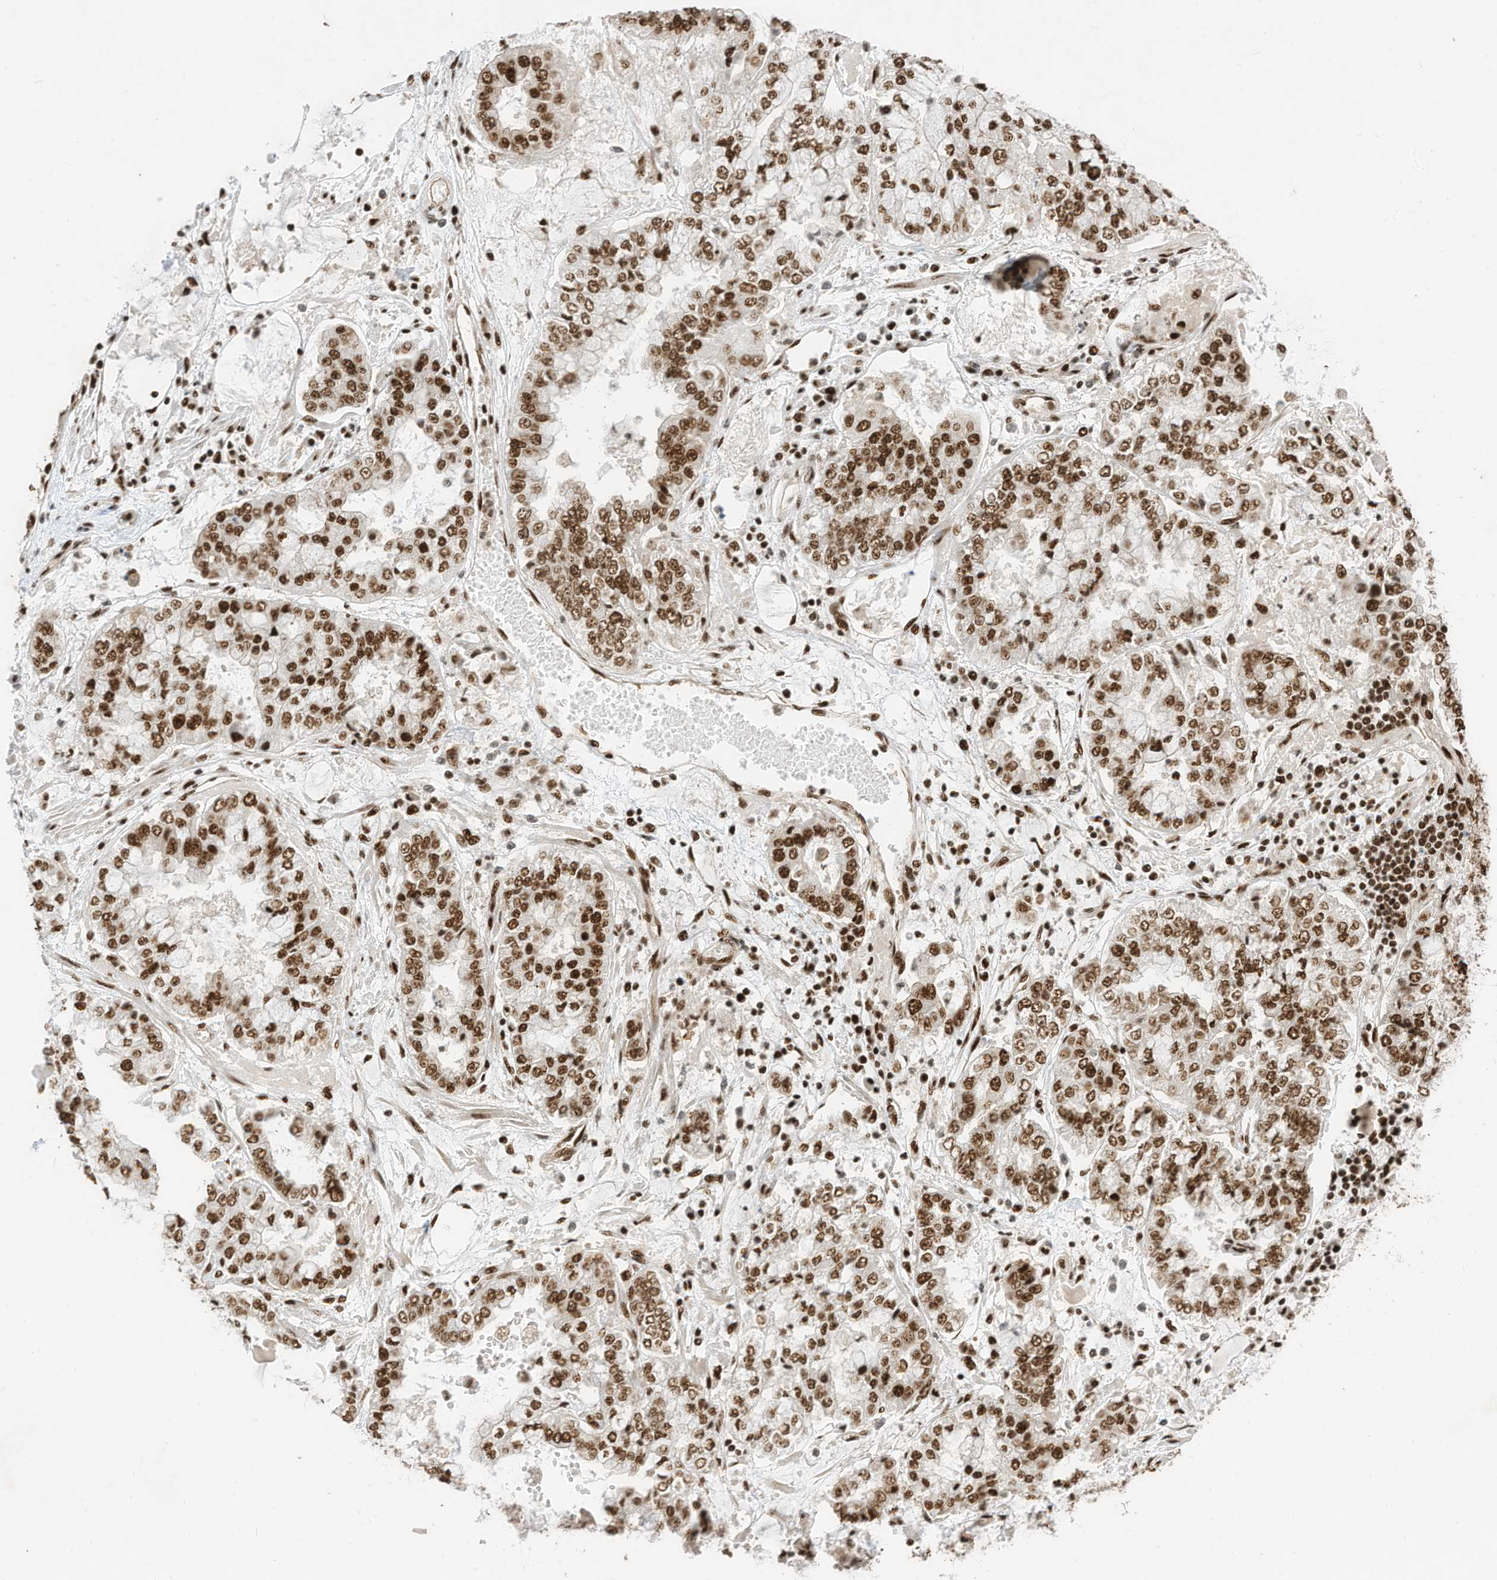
{"staining": {"intensity": "strong", "quantity": ">75%", "location": "nuclear"}, "tissue": "stomach cancer", "cell_type": "Tumor cells", "image_type": "cancer", "snomed": [{"axis": "morphology", "description": "Adenocarcinoma, NOS"}, {"axis": "topography", "description": "Stomach"}], "caption": "Immunohistochemical staining of adenocarcinoma (stomach) displays high levels of strong nuclear protein positivity in approximately >75% of tumor cells.", "gene": "SF3A3", "patient": {"sex": "male", "age": 76}}